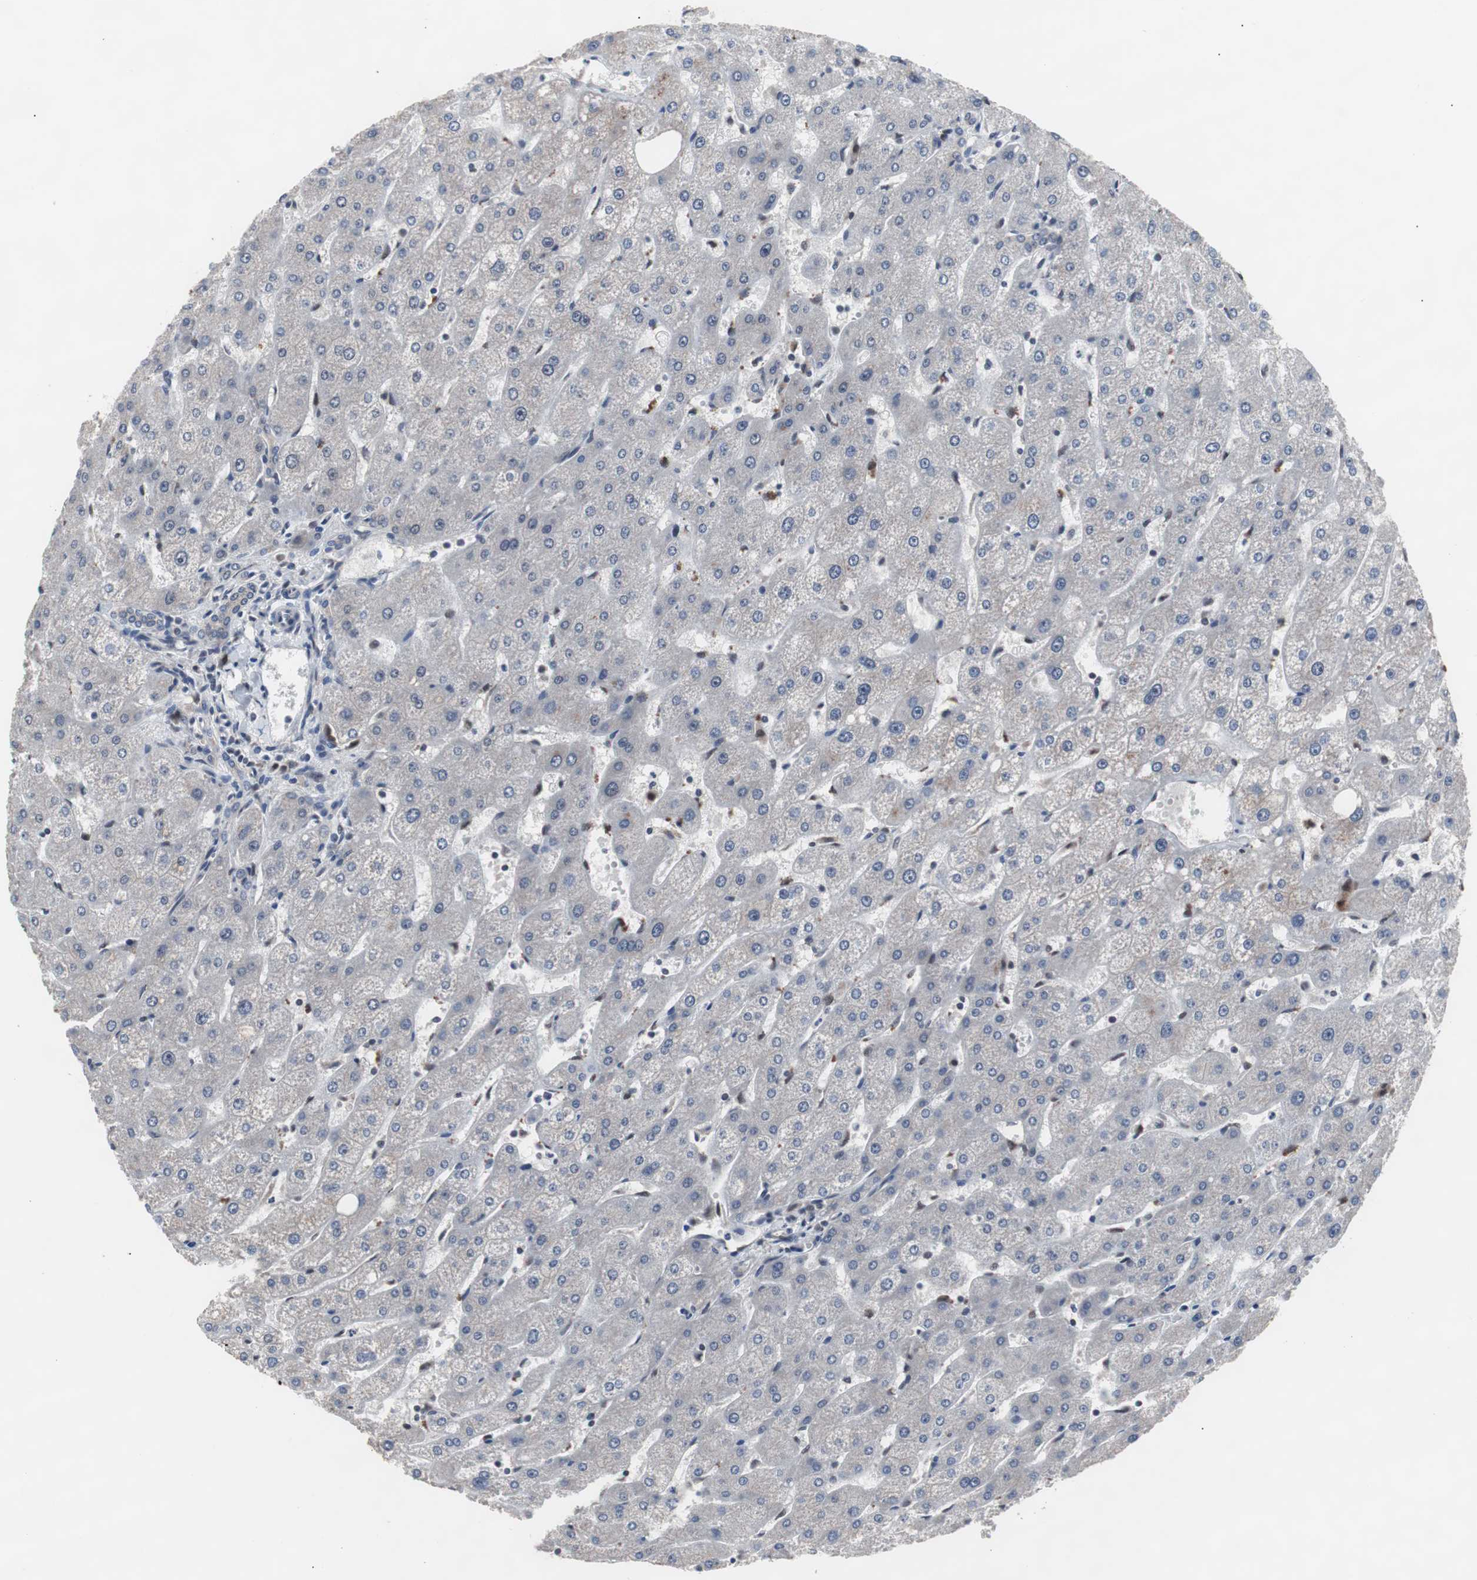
{"staining": {"intensity": "weak", "quantity": "25%-75%", "location": "cytoplasmic/membranous"}, "tissue": "liver", "cell_type": "Cholangiocytes", "image_type": "normal", "snomed": [{"axis": "morphology", "description": "Normal tissue, NOS"}, {"axis": "topography", "description": "Liver"}], "caption": "Liver stained with DAB immunohistochemistry (IHC) exhibits low levels of weak cytoplasmic/membranous positivity in about 25%-75% of cholangiocytes. The protein is stained brown, and the nuclei are stained in blue (DAB IHC with brightfield microscopy, high magnification).", "gene": "GTF2F2", "patient": {"sex": "male", "age": 67}}